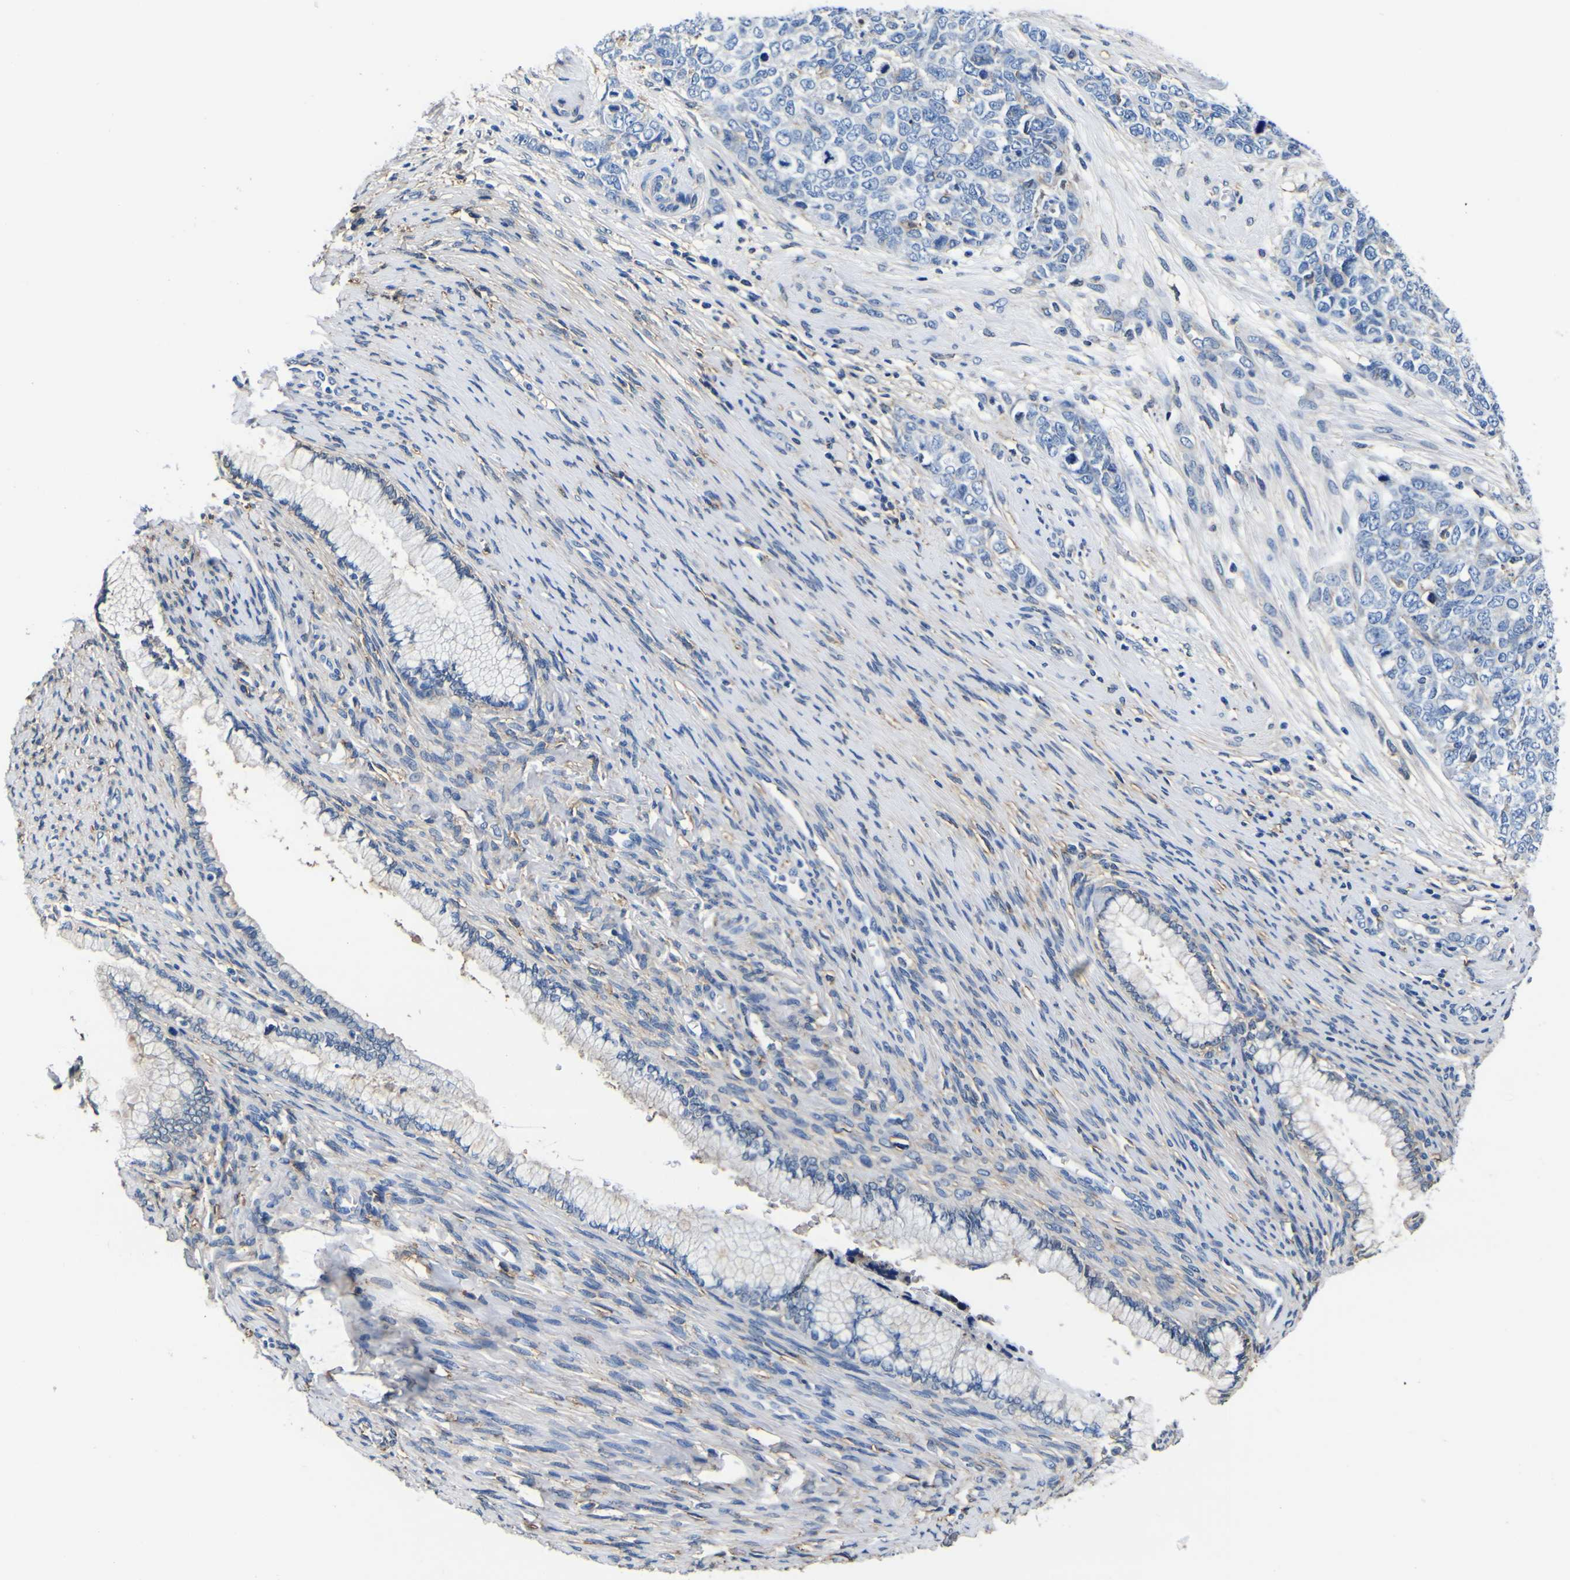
{"staining": {"intensity": "moderate", "quantity": "<25%", "location": "cytoplasmic/membranous"}, "tissue": "cervical cancer", "cell_type": "Tumor cells", "image_type": "cancer", "snomed": [{"axis": "morphology", "description": "Squamous cell carcinoma, NOS"}, {"axis": "topography", "description": "Cervix"}], "caption": "Immunohistochemistry of human cervical cancer (squamous cell carcinoma) exhibits low levels of moderate cytoplasmic/membranous staining in approximately <25% of tumor cells.", "gene": "PXDN", "patient": {"sex": "female", "age": 63}}